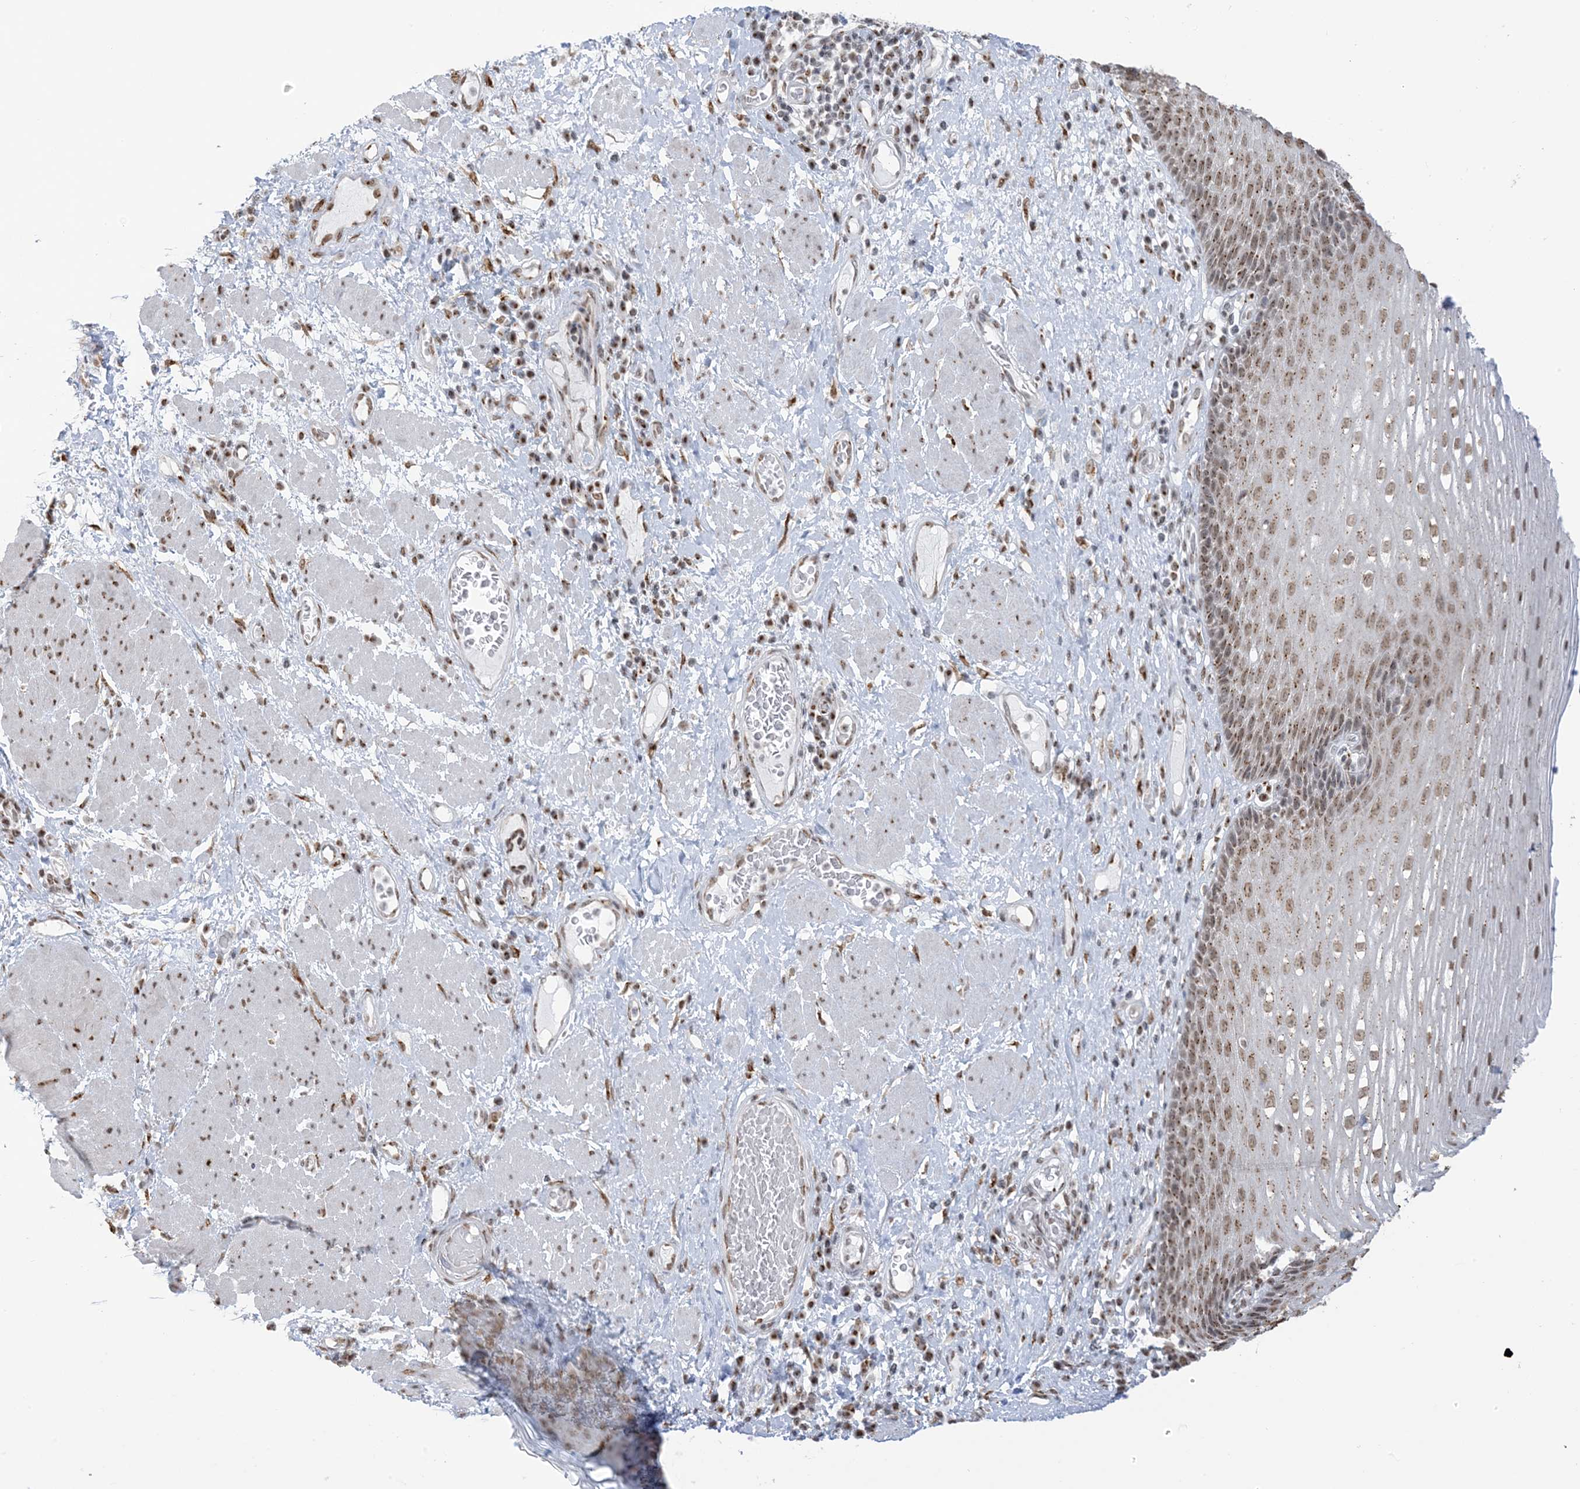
{"staining": {"intensity": "moderate", "quantity": ">75%", "location": "cytoplasmic/membranous,nuclear"}, "tissue": "esophagus", "cell_type": "Squamous epithelial cells", "image_type": "normal", "snomed": [{"axis": "morphology", "description": "Normal tissue, NOS"}, {"axis": "morphology", "description": "Adenocarcinoma, NOS"}, {"axis": "topography", "description": "Esophagus"}], "caption": "Immunohistochemical staining of benign esophagus exhibits moderate cytoplasmic/membranous,nuclear protein expression in about >75% of squamous epithelial cells. (DAB (3,3'-diaminobenzidine) IHC, brown staining for protein, blue staining for nuclei).", "gene": "GPR107", "patient": {"sex": "male", "age": 62}}